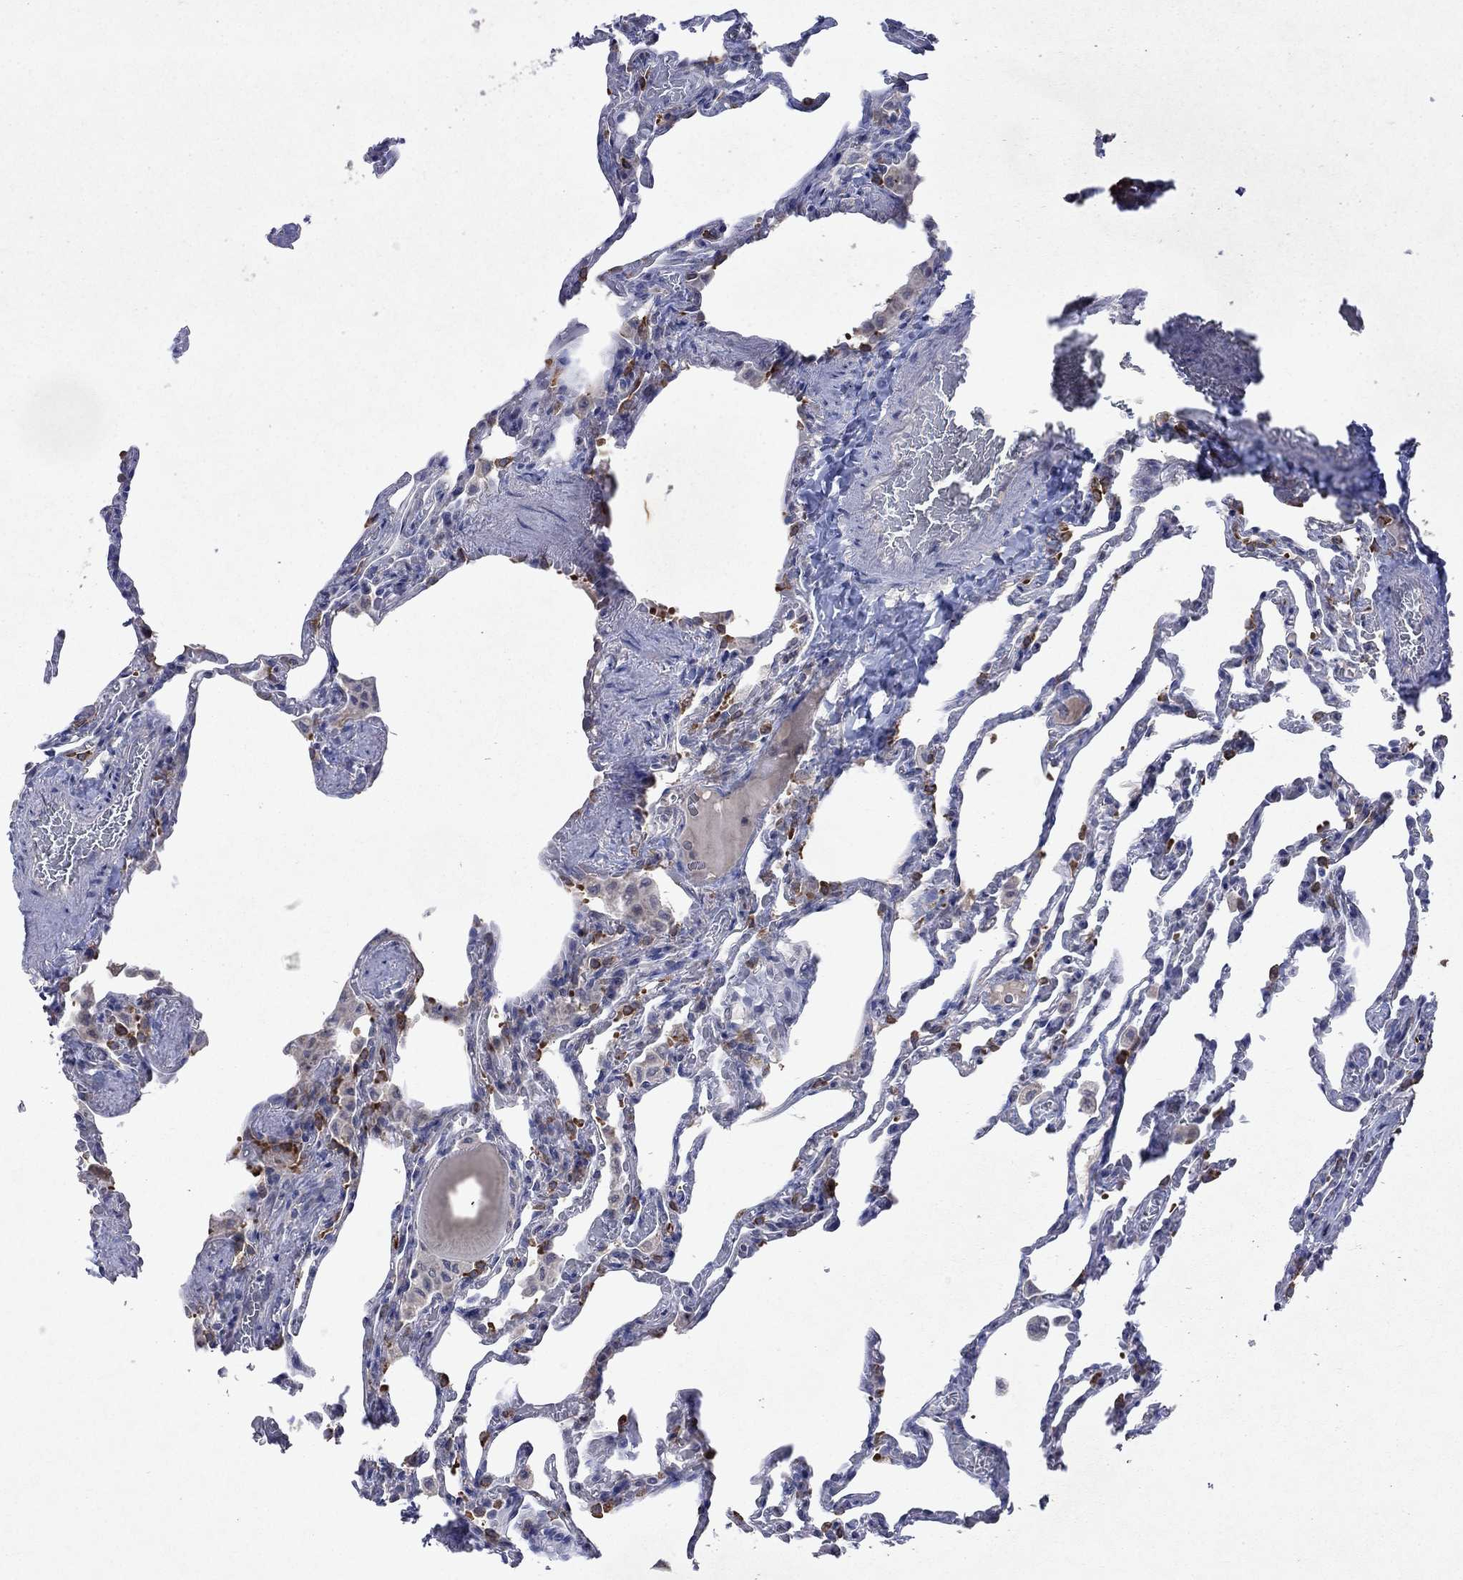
{"staining": {"intensity": "moderate", "quantity": "<25%", "location": "cytoplasmic/membranous"}, "tissue": "lung", "cell_type": "Alveolar cells", "image_type": "normal", "snomed": [{"axis": "morphology", "description": "Normal tissue, NOS"}, {"axis": "topography", "description": "Lung"}], "caption": "Immunohistochemistry photomicrograph of normal lung: human lung stained using immunohistochemistry reveals low levels of moderate protein expression localized specifically in the cytoplasmic/membranous of alveolar cells, appearing as a cytoplasmic/membranous brown color.", "gene": "TMEM97", "patient": {"sex": "female", "age": 43}}